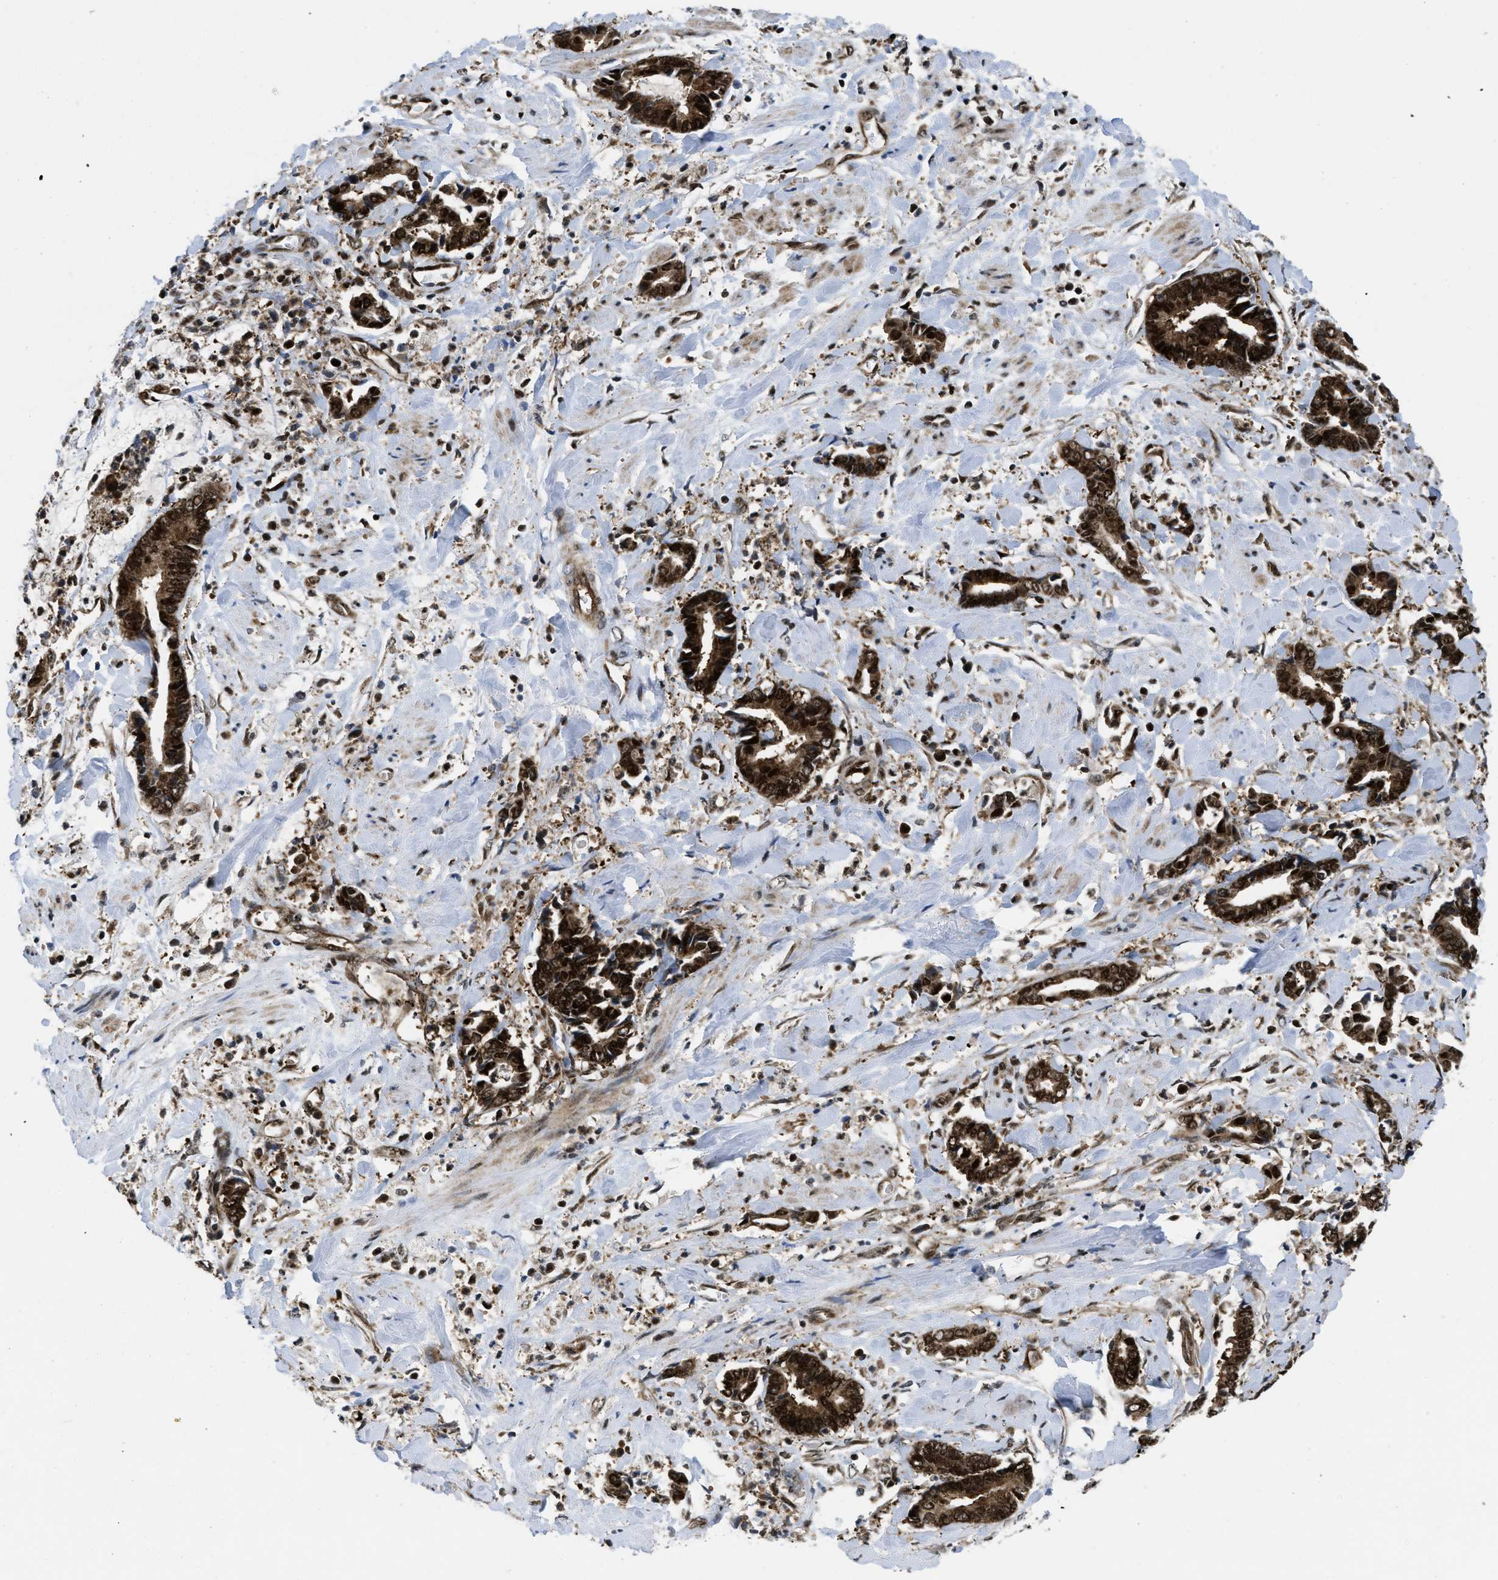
{"staining": {"intensity": "strong", "quantity": ">75%", "location": "cytoplasmic/membranous,nuclear"}, "tissue": "cervical cancer", "cell_type": "Tumor cells", "image_type": "cancer", "snomed": [{"axis": "morphology", "description": "Adenocarcinoma, NOS"}, {"axis": "topography", "description": "Cervix"}], "caption": "High-power microscopy captured an immunohistochemistry micrograph of adenocarcinoma (cervical), revealing strong cytoplasmic/membranous and nuclear positivity in approximately >75% of tumor cells. (DAB (3,3'-diaminobenzidine) IHC, brown staining for protein, blue staining for nuclei).", "gene": "PPP2CB", "patient": {"sex": "female", "age": 44}}